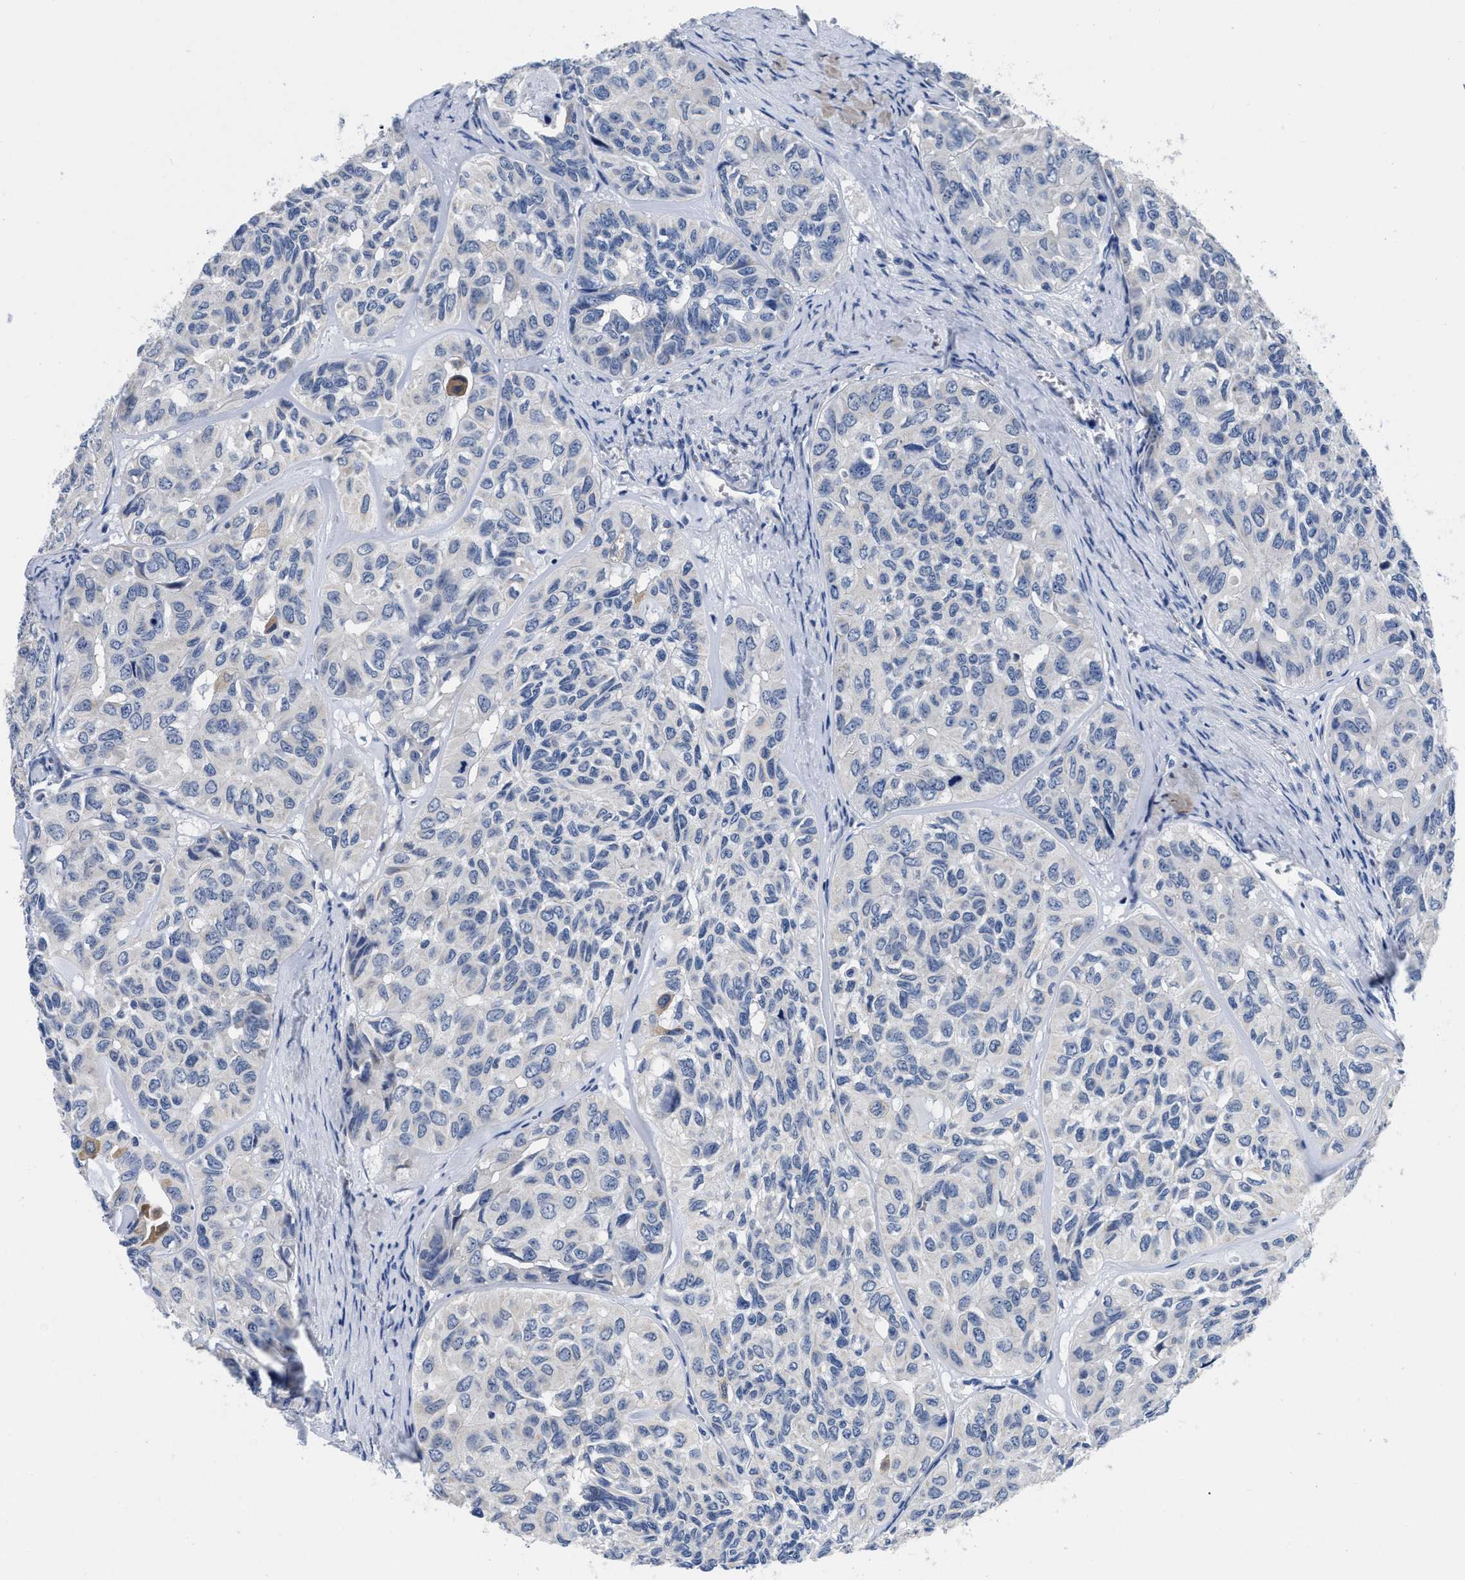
{"staining": {"intensity": "negative", "quantity": "none", "location": "none"}, "tissue": "head and neck cancer", "cell_type": "Tumor cells", "image_type": "cancer", "snomed": [{"axis": "morphology", "description": "Adenocarcinoma, NOS"}, {"axis": "topography", "description": "Salivary gland, NOS"}, {"axis": "topography", "description": "Head-Neck"}], "caption": "Immunohistochemistry of adenocarcinoma (head and neck) demonstrates no expression in tumor cells.", "gene": "SLC35F1", "patient": {"sex": "female", "age": 76}}